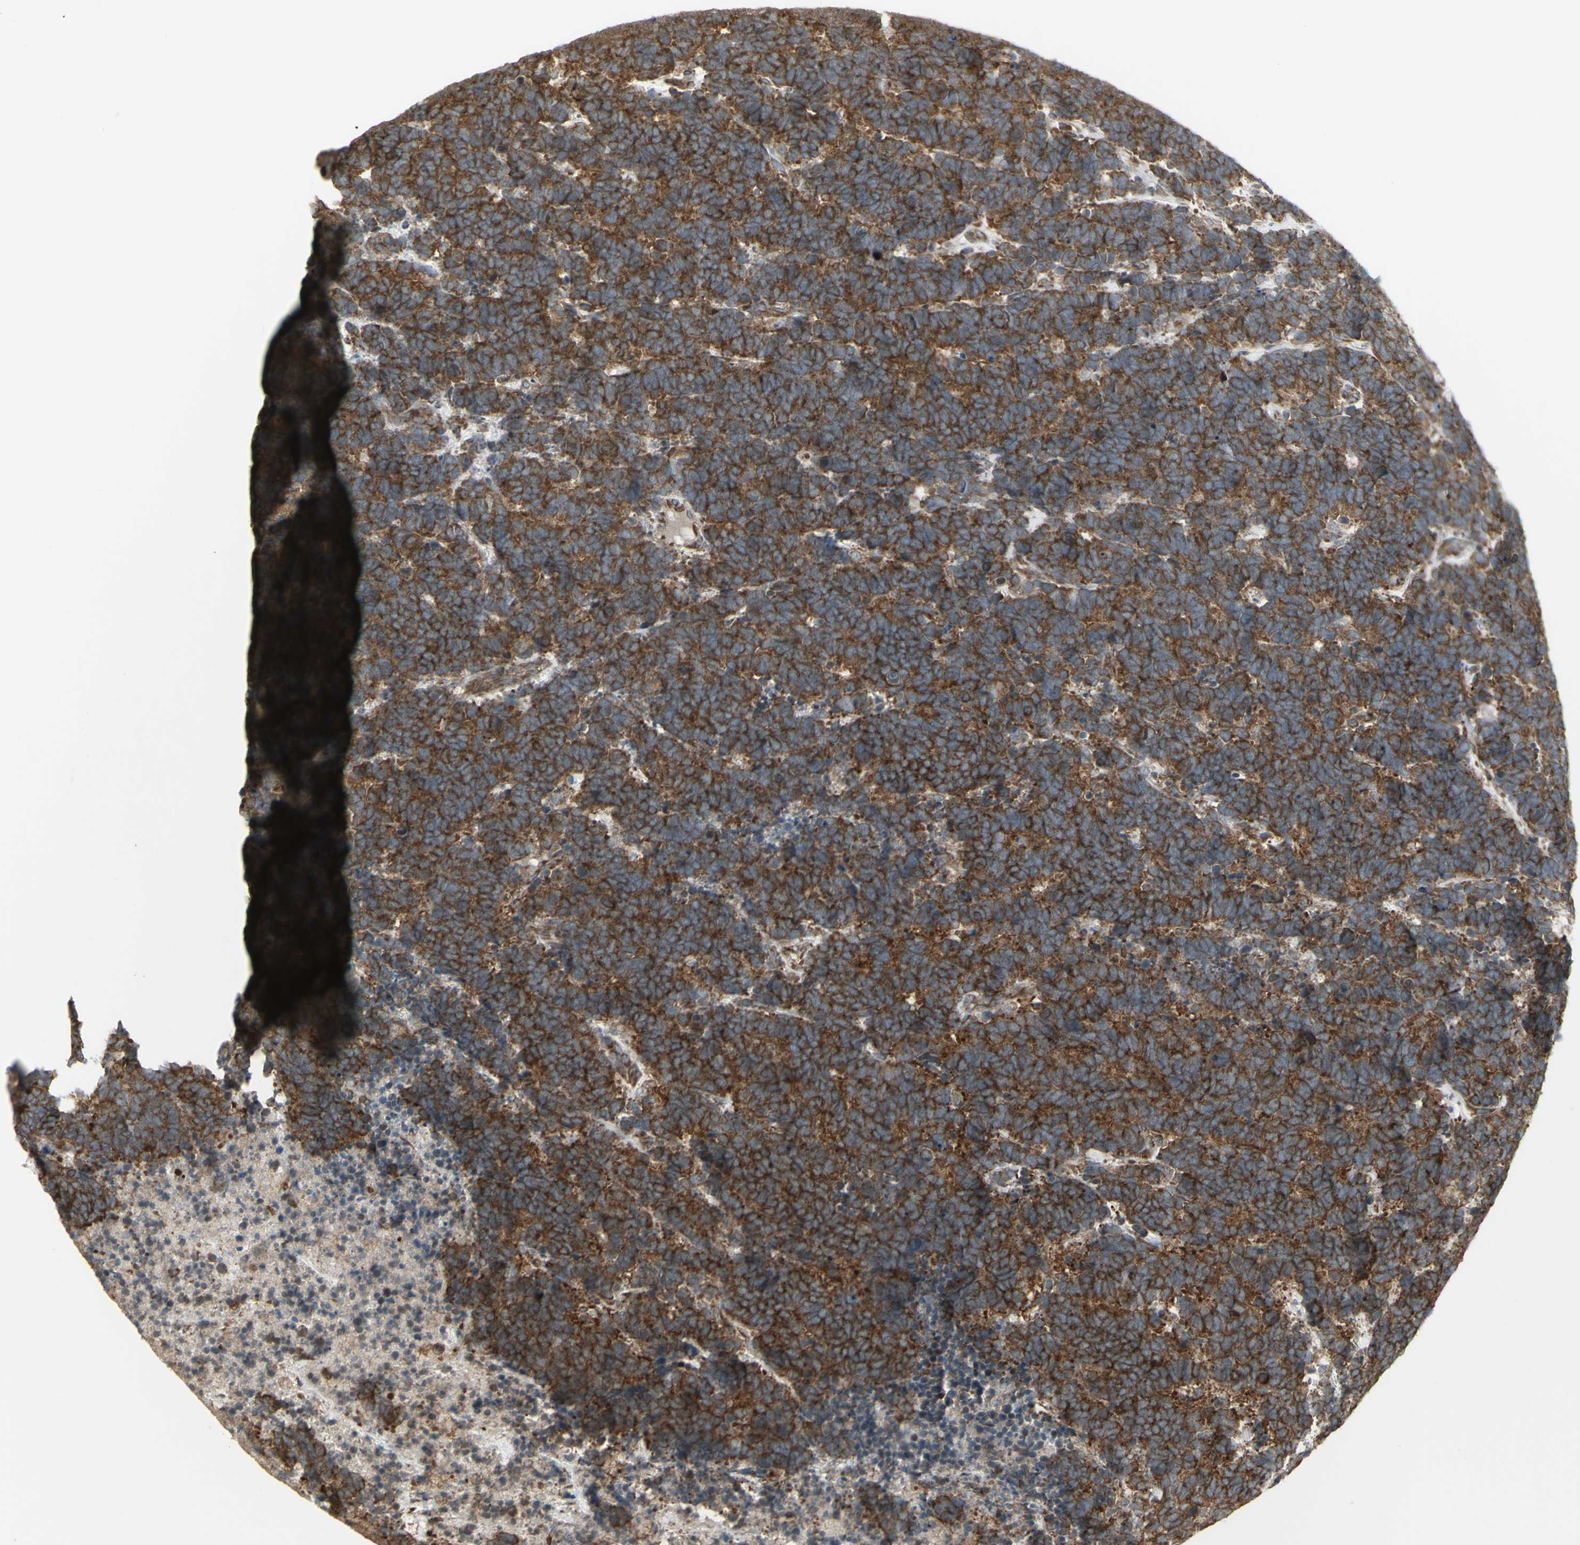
{"staining": {"intensity": "strong", "quantity": ">75%", "location": "cytoplasmic/membranous"}, "tissue": "carcinoid", "cell_type": "Tumor cells", "image_type": "cancer", "snomed": [{"axis": "morphology", "description": "Carcinoma, NOS"}, {"axis": "morphology", "description": "Carcinoid, malignant, NOS"}, {"axis": "topography", "description": "Urinary bladder"}], "caption": "Immunohistochemical staining of carcinoma exhibits high levels of strong cytoplasmic/membranous protein positivity in about >75% of tumor cells.", "gene": "FKBP3", "patient": {"sex": "male", "age": 57}}